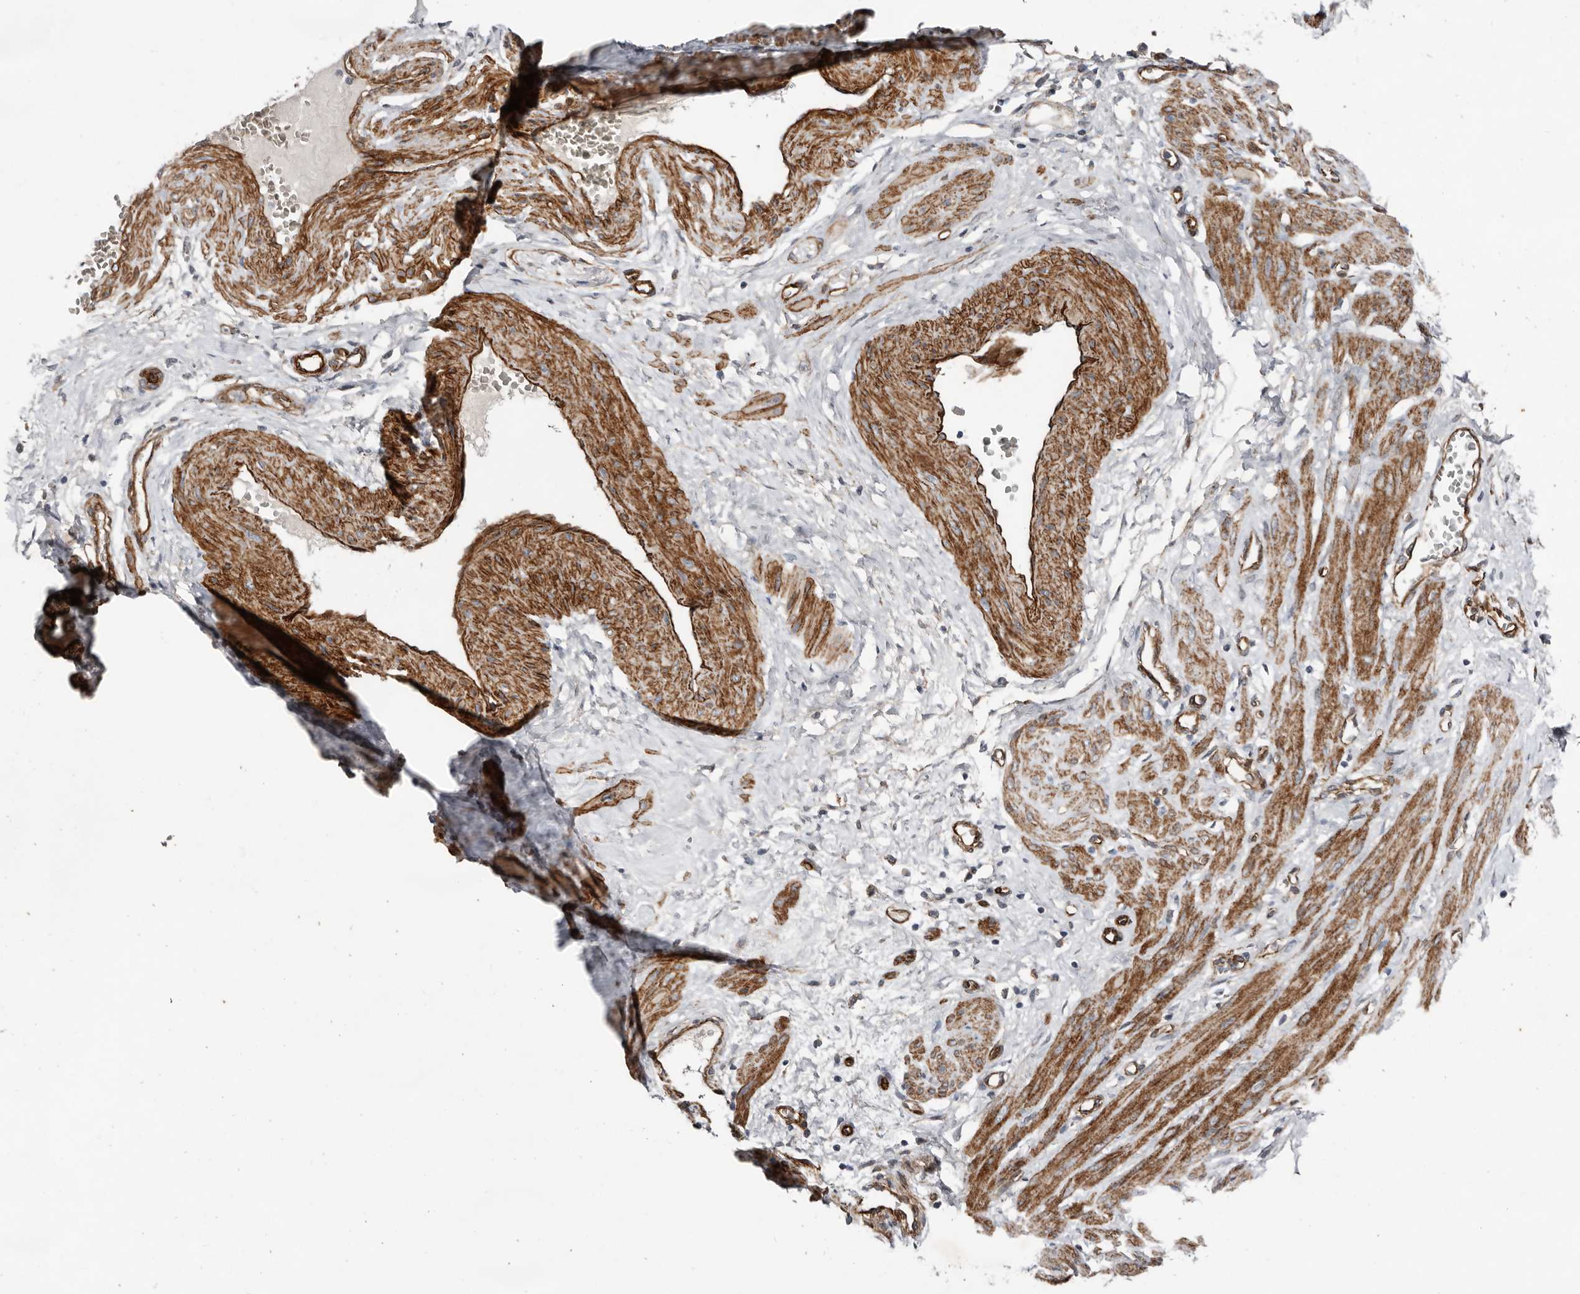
{"staining": {"intensity": "strong", "quantity": ">75%", "location": "cytoplasmic/membranous"}, "tissue": "smooth muscle", "cell_type": "Smooth muscle cells", "image_type": "normal", "snomed": [{"axis": "morphology", "description": "Normal tissue, NOS"}, {"axis": "topography", "description": "Endometrium"}], "caption": "A brown stain highlights strong cytoplasmic/membranous staining of a protein in smooth muscle cells of normal human smooth muscle. The protein is stained brown, and the nuclei are stained in blue (DAB IHC with brightfield microscopy, high magnification).", "gene": "RANBP17", "patient": {"sex": "female", "age": 33}}